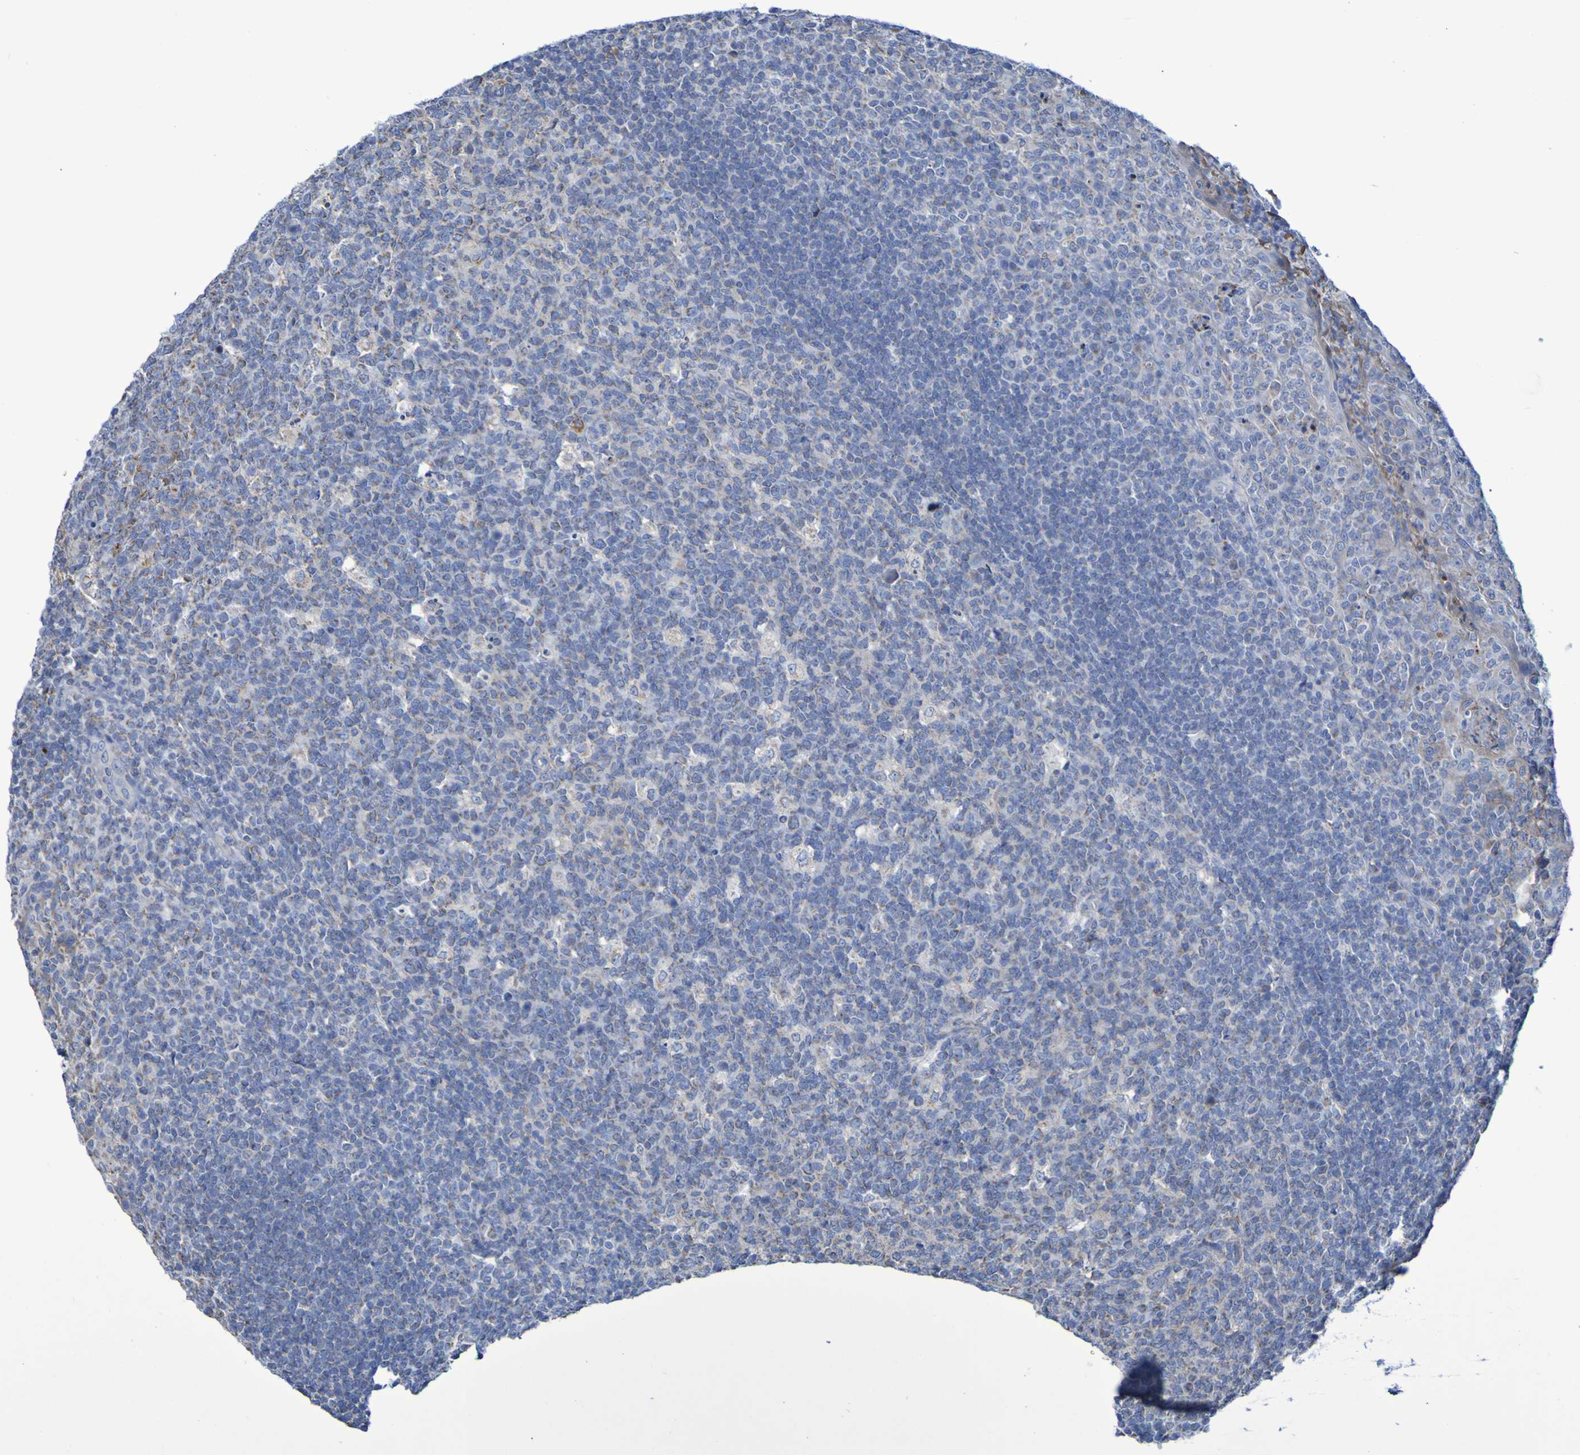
{"staining": {"intensity": "weak", "quantity": "<25%", "location": "cytoplasmic/membranous"}, "tissue": "tonsil", "cell_type": "Germinal center cells", "image_type": "normal", "snomed": [{"axis": "morphology", "description": "Normal tissue, NOS"}, {"axis": "topography", "description": "Tonsil"}], "caption": "Tonsil was stained to show a protein in brown. There is no significant staining in germinal center cells. (DAB (3,3'-diaminobenzidine) IHC with hematoxylin counter stain).", "gene": "CNTN2", "patient": {"sex": "male", "age": 17}}